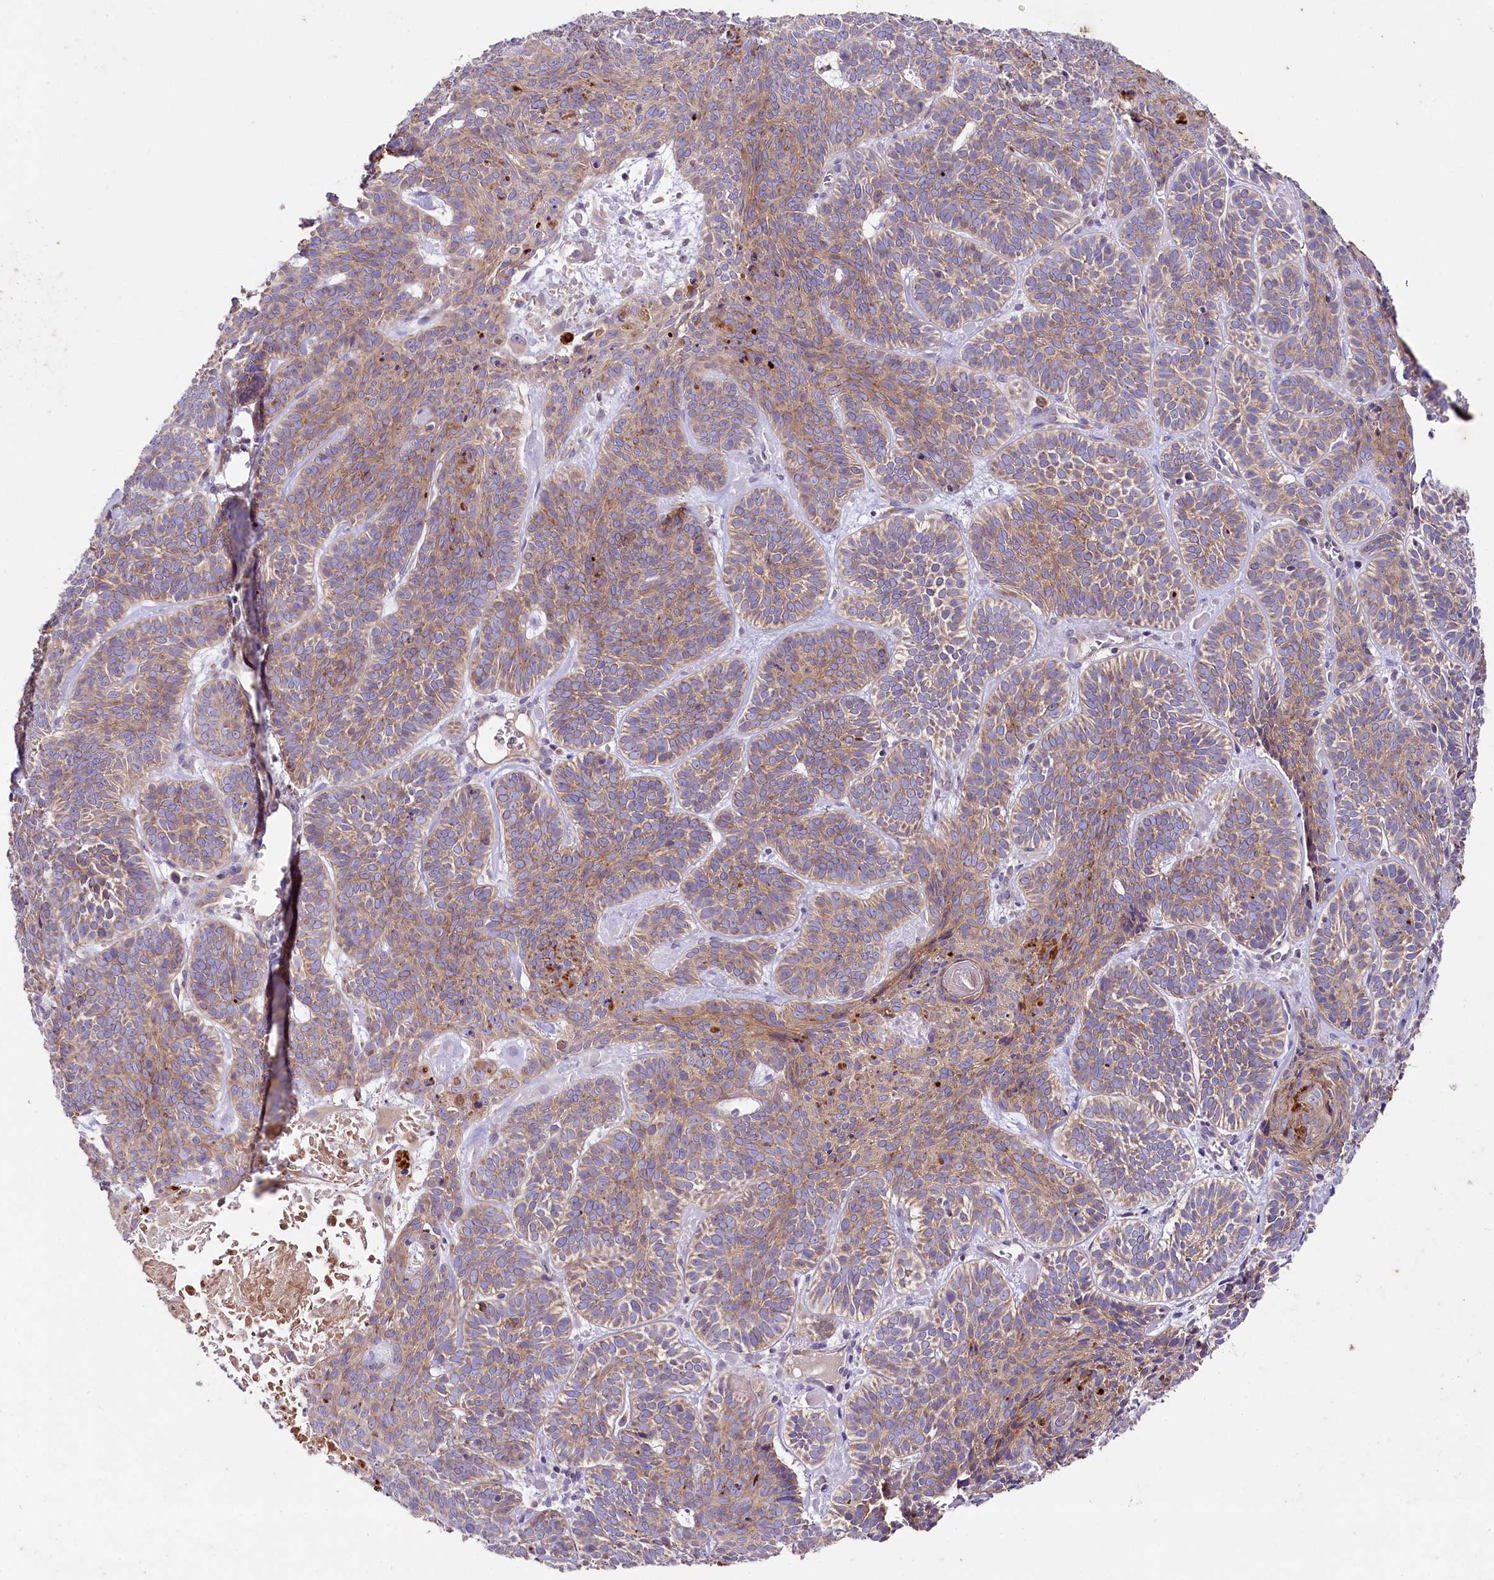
{"staining": {"intensity": "moderate", "quantity": ">75%", "location": "cytoplasmic/membranous"}, "tissue": "skin cancer", "cell_type": "Tumor cells", "image_type": "cancer", "snomed": [{"axis": "morphology", "description": "Basal cell carcinoma"}, {"axis": "topography", "description": "Skin"}], "caption": "Protein staining by immunohistochemistry (IHC) reveals moderate cytoplasmic/membranous staining in about >75% of tumor cells in skin basal cell carcinoma.", "gene": "SACM1L", "patient": {"sex": "male", "age": 85}}